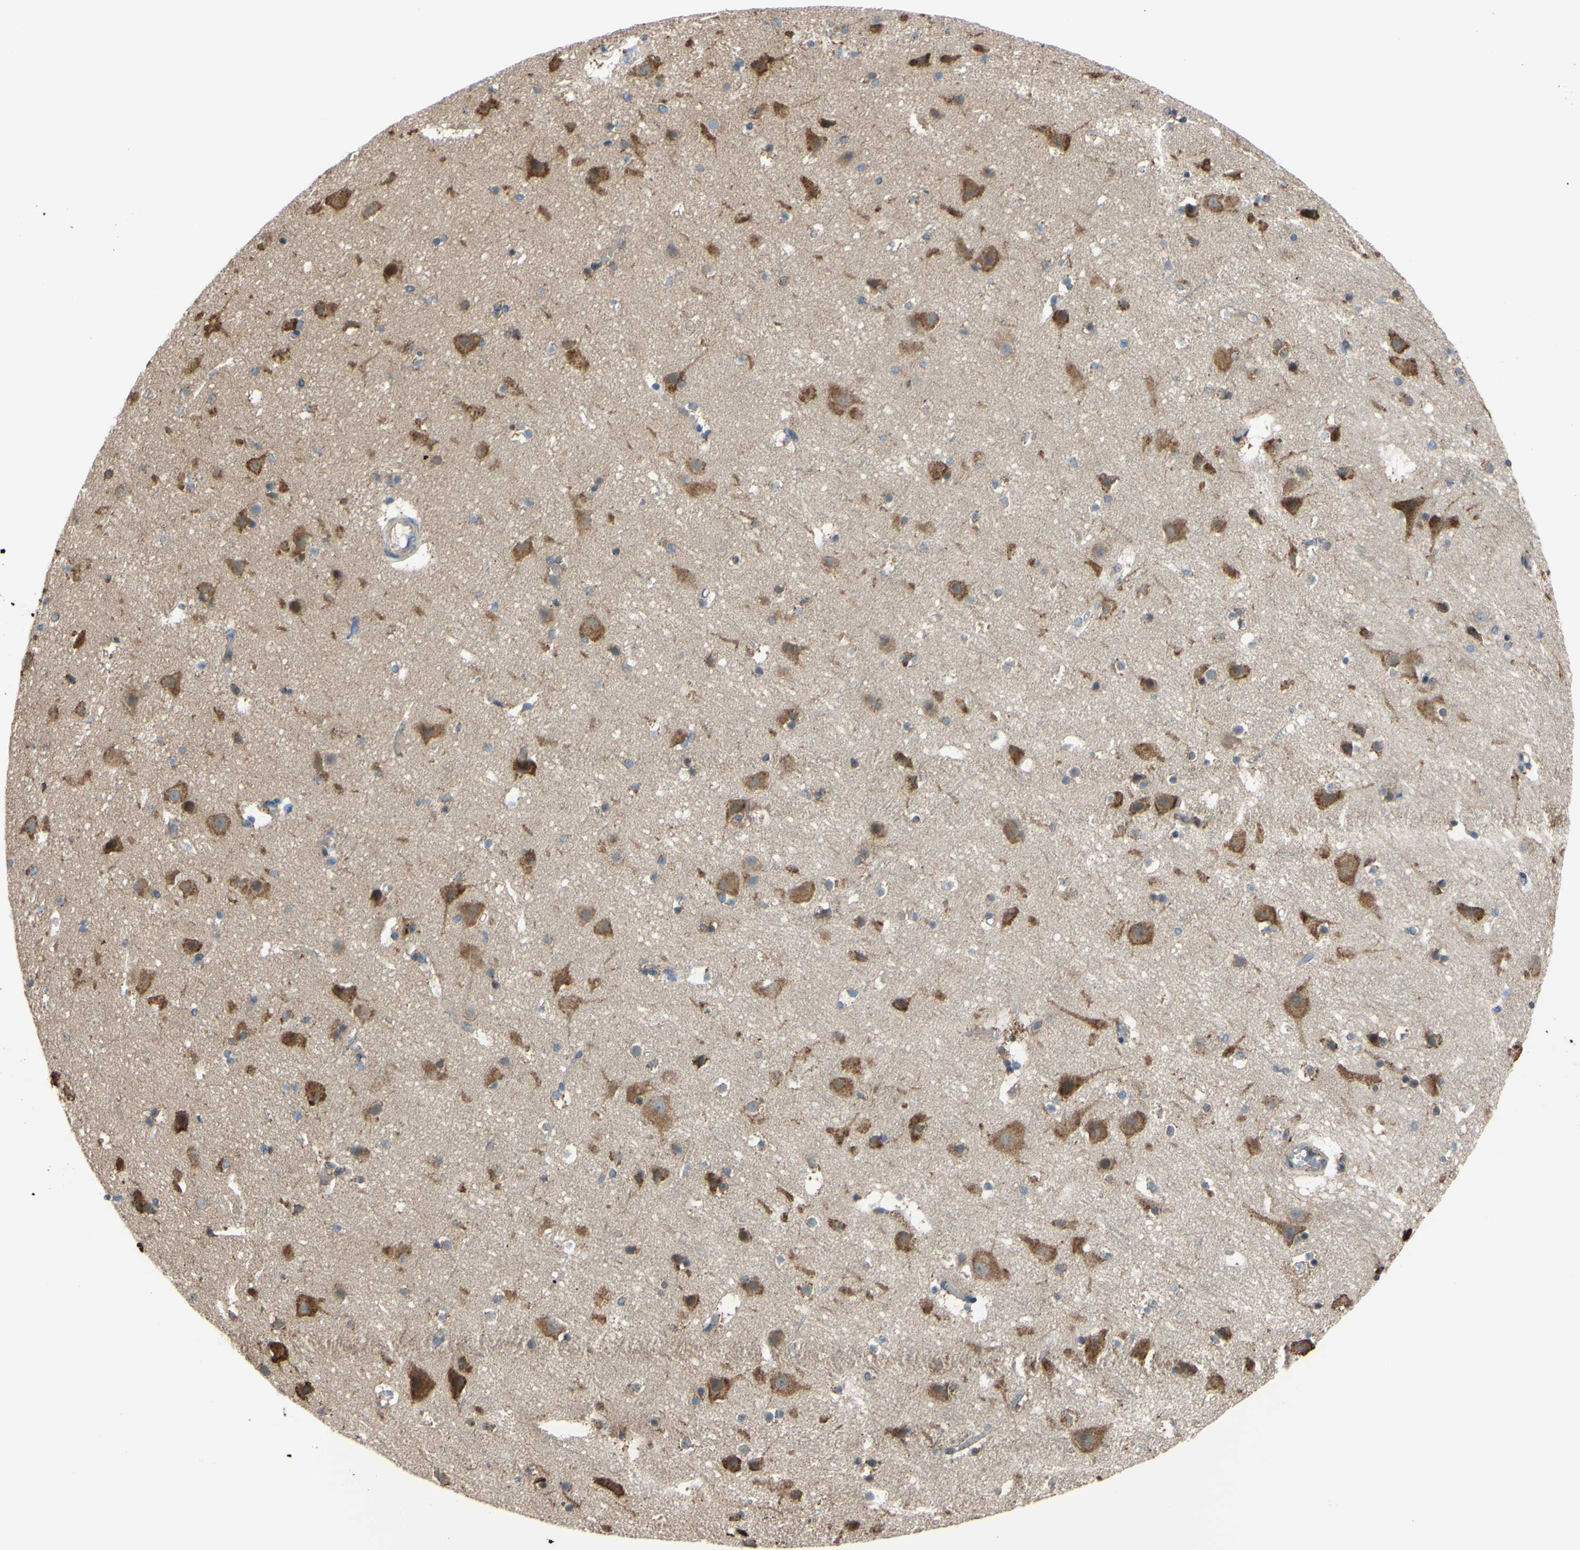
{"staining": {"intensity": "negative", "quantity": "none", "location": "none"}, "tissue": "cerebral cortex", "cell_type": "Endothelial cells", "image_type": "normal", "snomed": [{"axis": "morphology", "description": "Normal tissue, NOS"}, {"axis": "topography", "description": "Cerebral cortex"}], "caption": "This histopathology image is of normal cerebral cortex stained with IHC to label a protein in brown with the nuclei are counter-stained blue. There is no expression in endothelial cells. (DAB (3,3'-diaminobenzidine) immunohistochemistry with hematoxylin counter stain).", "gene": "BMF", "patient": {"sex": "male", "age": 45}}